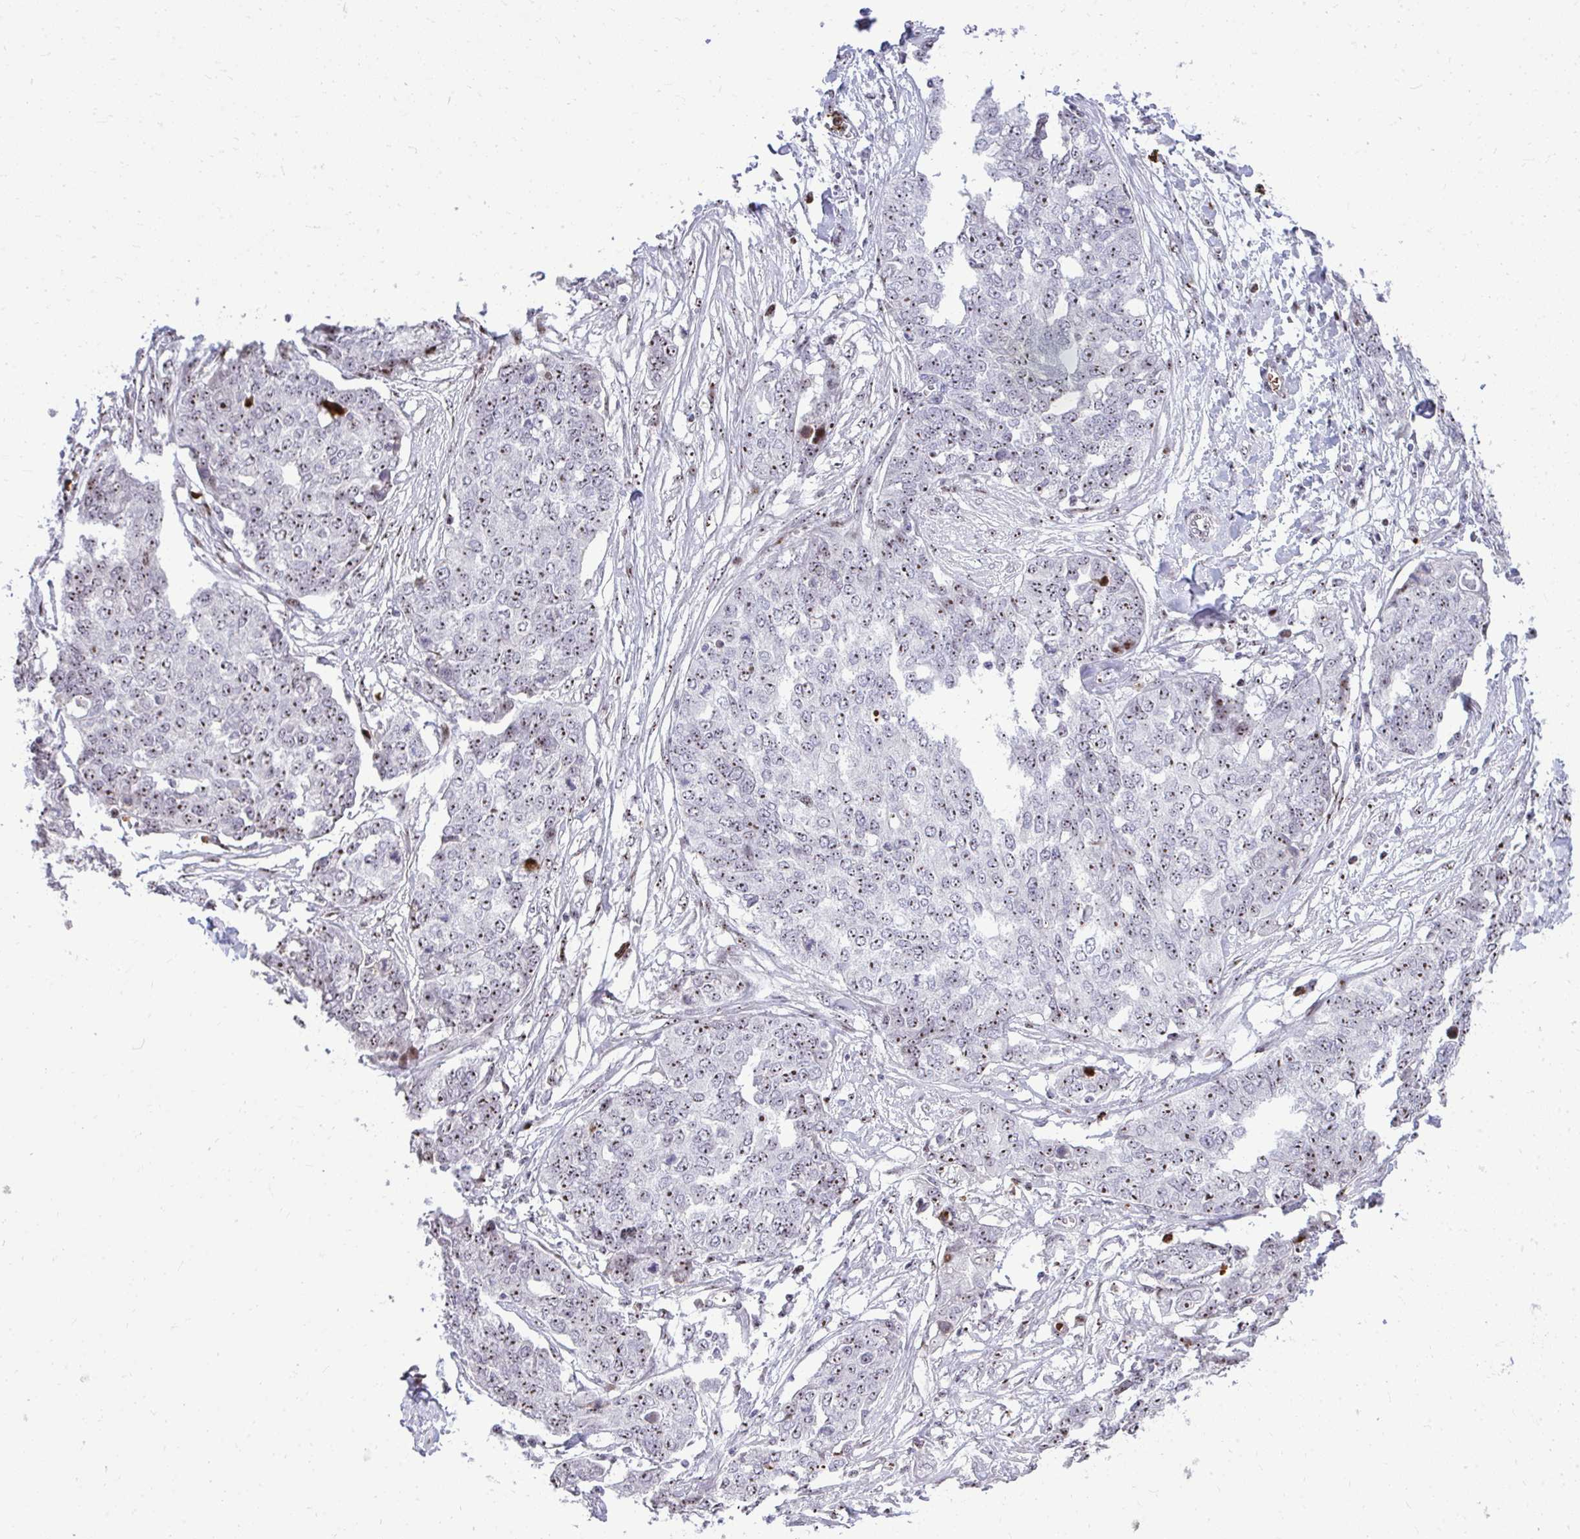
{"staining": {"intensity": "strong", "quantity": ">75%", "location": "nuclear"}, "tissue": "ovarian cancer", "cell_type": "Tumor cells", "image_type": "cancer", "snomed": [{"axis": "morphology", "description": "Cystadenocarcinoma, serous, NOS"}, {"axis": "topography", "description": "Soft tissue"}, {"axis": "topography", "description": "Ovary"}], "caption": "Serous cystadenocarcinoma (ovarian) stained for a protein (brown) reveals strong nuclear positive positivity in approximately >75% of tumor cells.", "gene": "DLX4", "patient": {"sex": "female", "age": 57}}